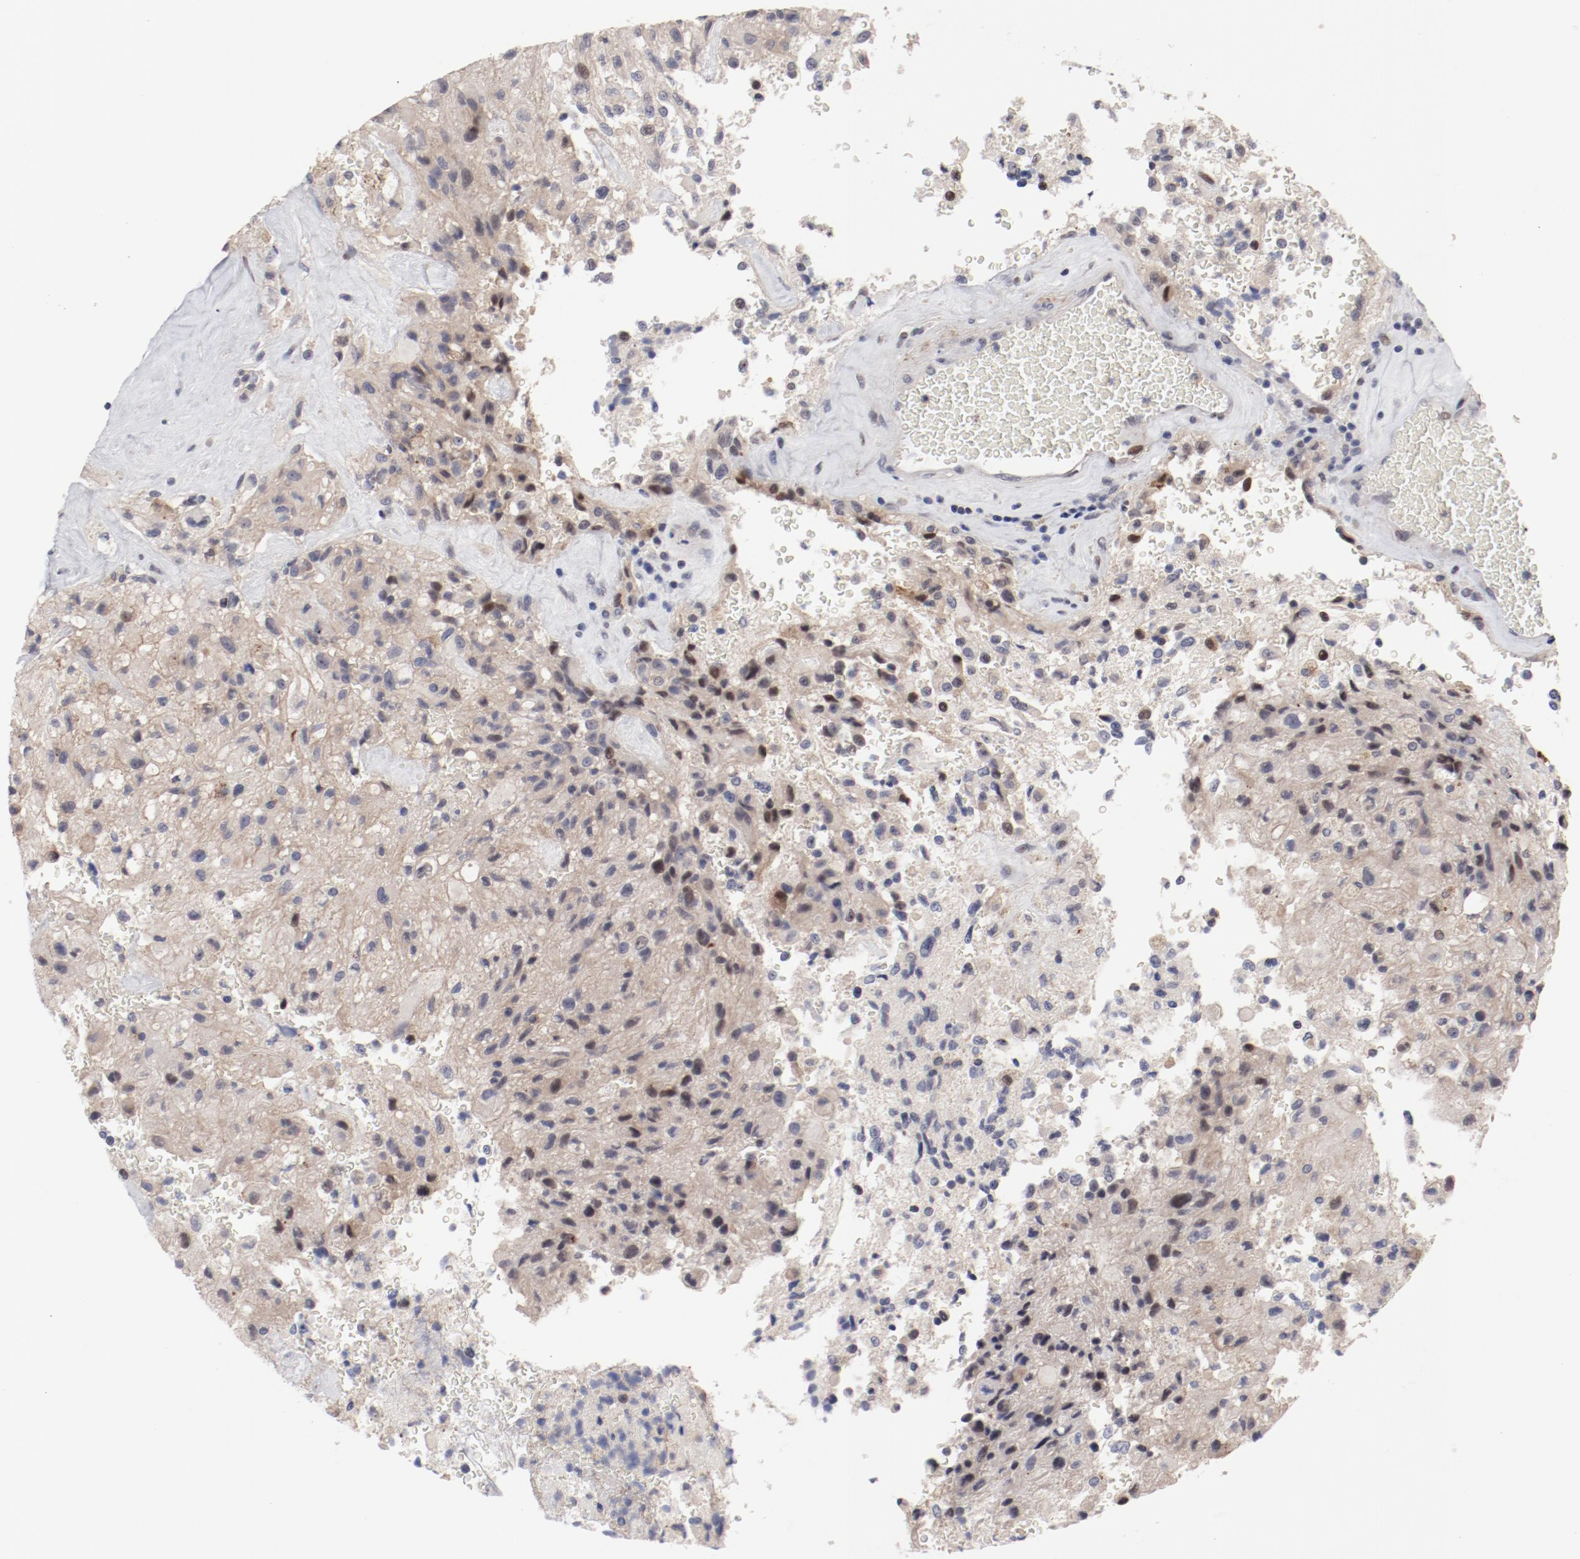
{"staining": {"intensity": "moderate", "quantity": "25%-75%", "location": "nuclear"}, "tissue": "glioma", "cell_type": "Tumor cells", "image_type": "cancer", "snomed": [{"axis": "morphology", "description": "Normal tissue, NOS"}, {"axis": "morphology", "description": "Glioma, malignant, High grade"}, {"axis": "topography", "description": "Cerebral cortex"}], "caption": "Brown immunohistochemical staining in glioma reveals moderate nuclear expression in approximately 25%-75% of tumor cells.", "gene": "FSCB", "patient": {"sex": "male", "age": 56}}